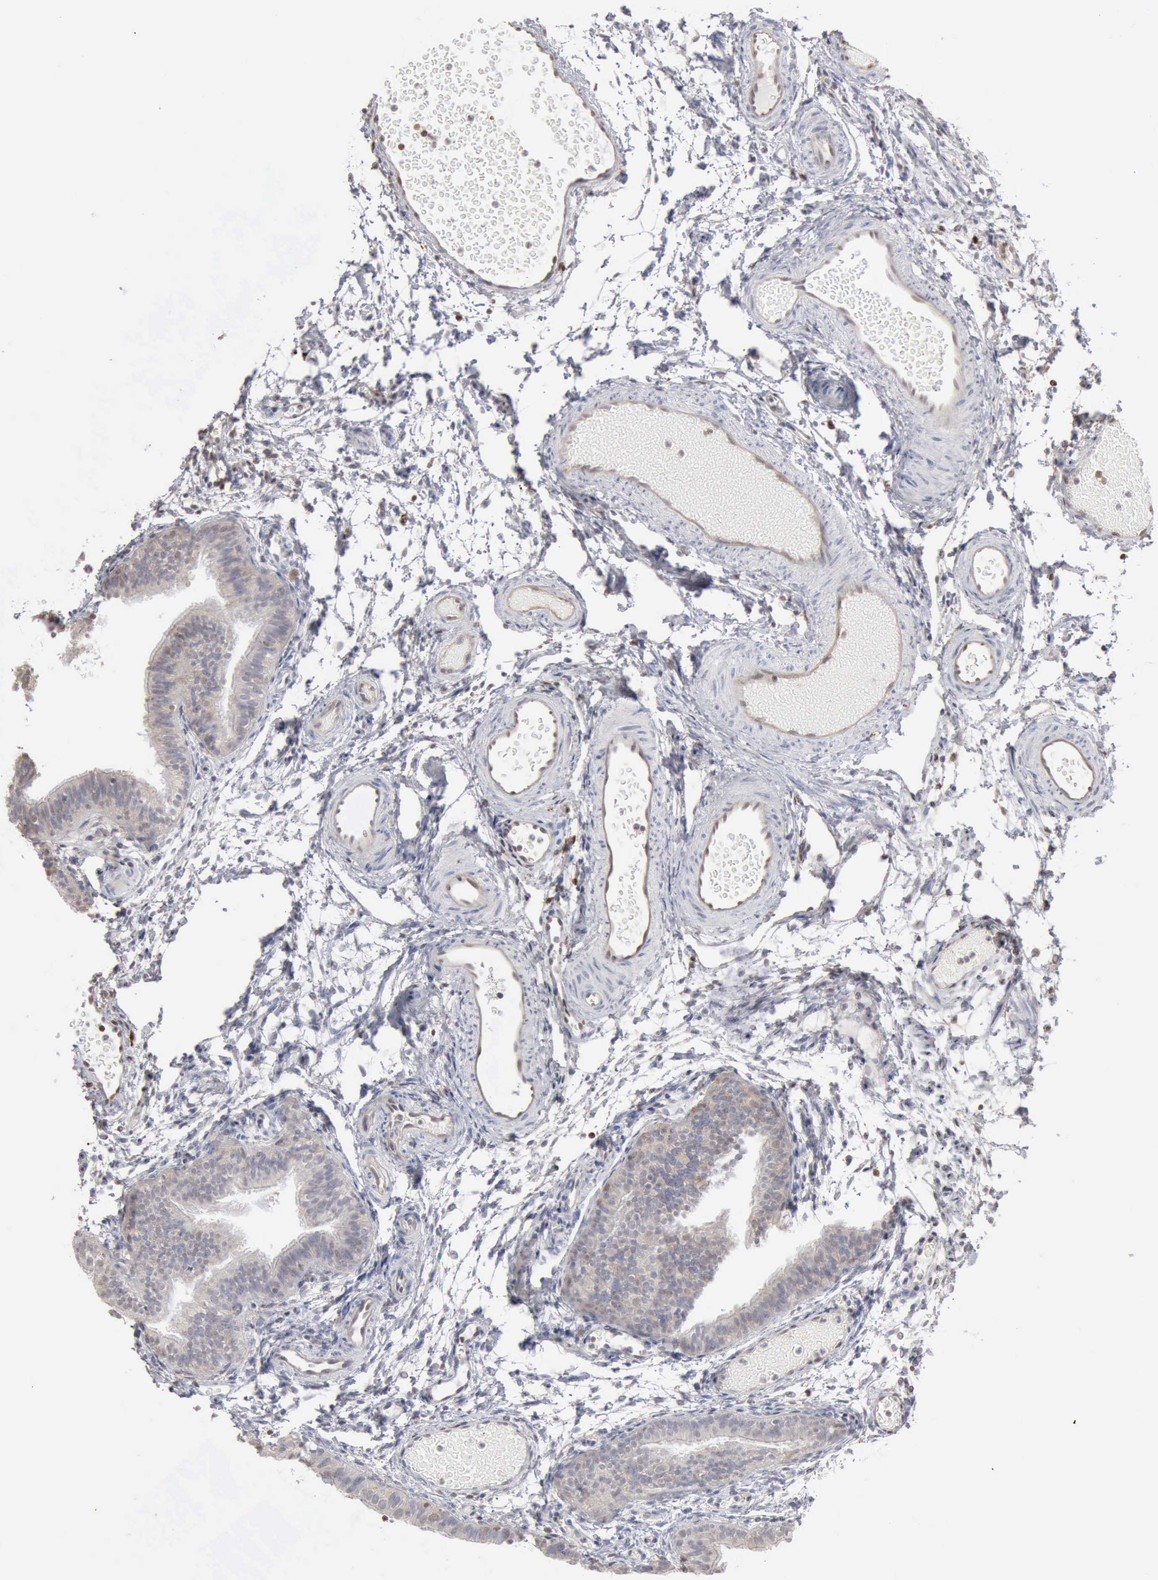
{"staining": {"intensity": "weak", "quantity": "<25%", "location": "cytoplasmic/membranous,nuclear"}, "tissue": "fallopian tube", "cell_type": "Glandular cells", "image_type": "normal", "snomed": [{"axis": "morphology", "description": "Normal tissue, NOS"}, {"axis": "morphology", "description": "Dermoid, NOS"}, {"axis": "topography", "description": "Fallopian tube"}], "caption": "IHC image of benign fallopian tube: human fallopian tube stained with DAB exhibits no significant protein staining in glandular cells.", "gene": "STAT1", "patient": {"sex": "female", "age": 33}}